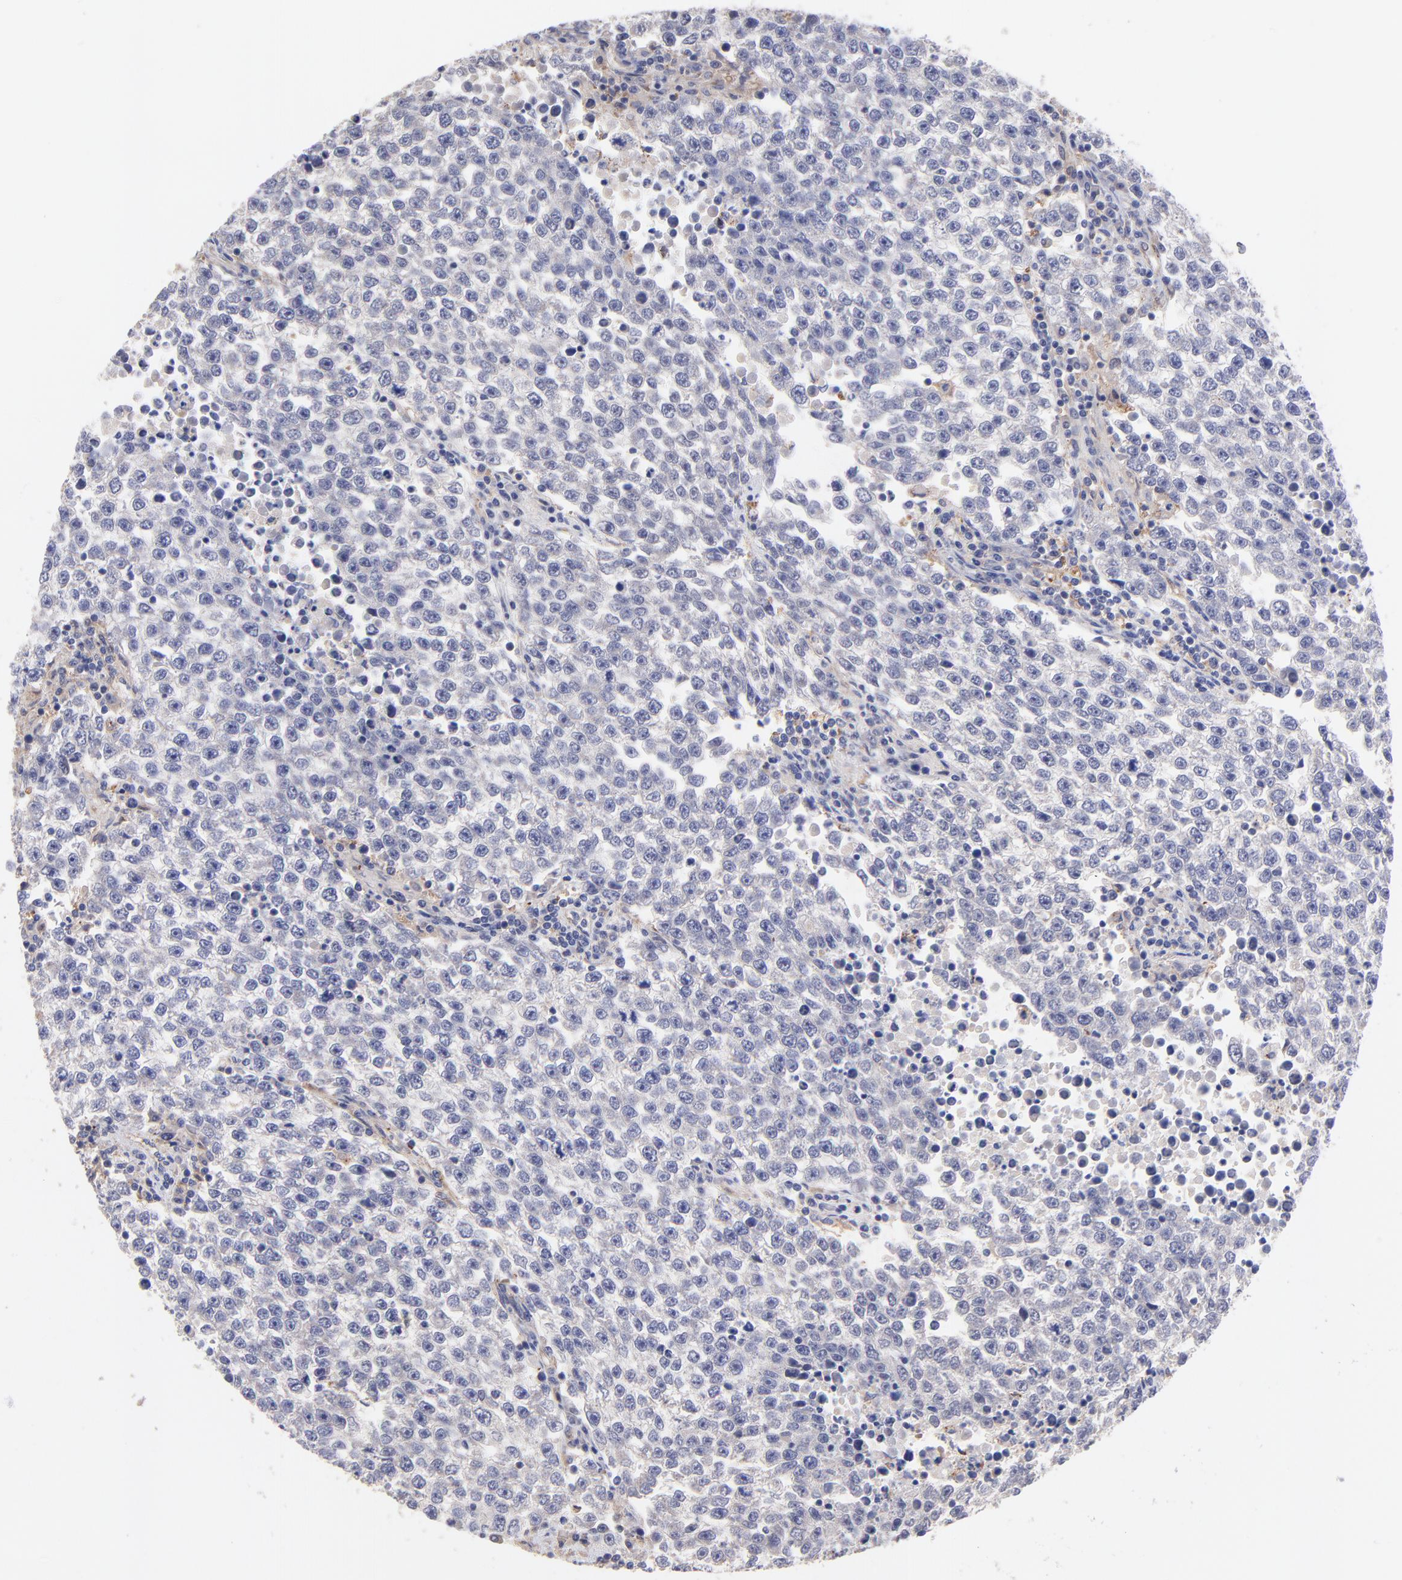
{"staining": {"intensity": "weak", "quantity": "<25%", "location": "cytoplasmic/membranous"}, "tissue": "testis cancer", "cell_type": "Tumor cells", "image_type": "cancer", "snomed": [{"axis": "morphology", "description": "Seminoma, NOS"}, {"axis": "topography", "description": "Testis"}], "caption": "An image of human seminoma (testis) is negative for staining in tumor cells. (Brightfield microscopy of DAB (3,3'-diaminobenzidine) immunohistochemistry at high magnification).", "gene": "ZNF747", "patient": {"sex": "male", "age": 36}}